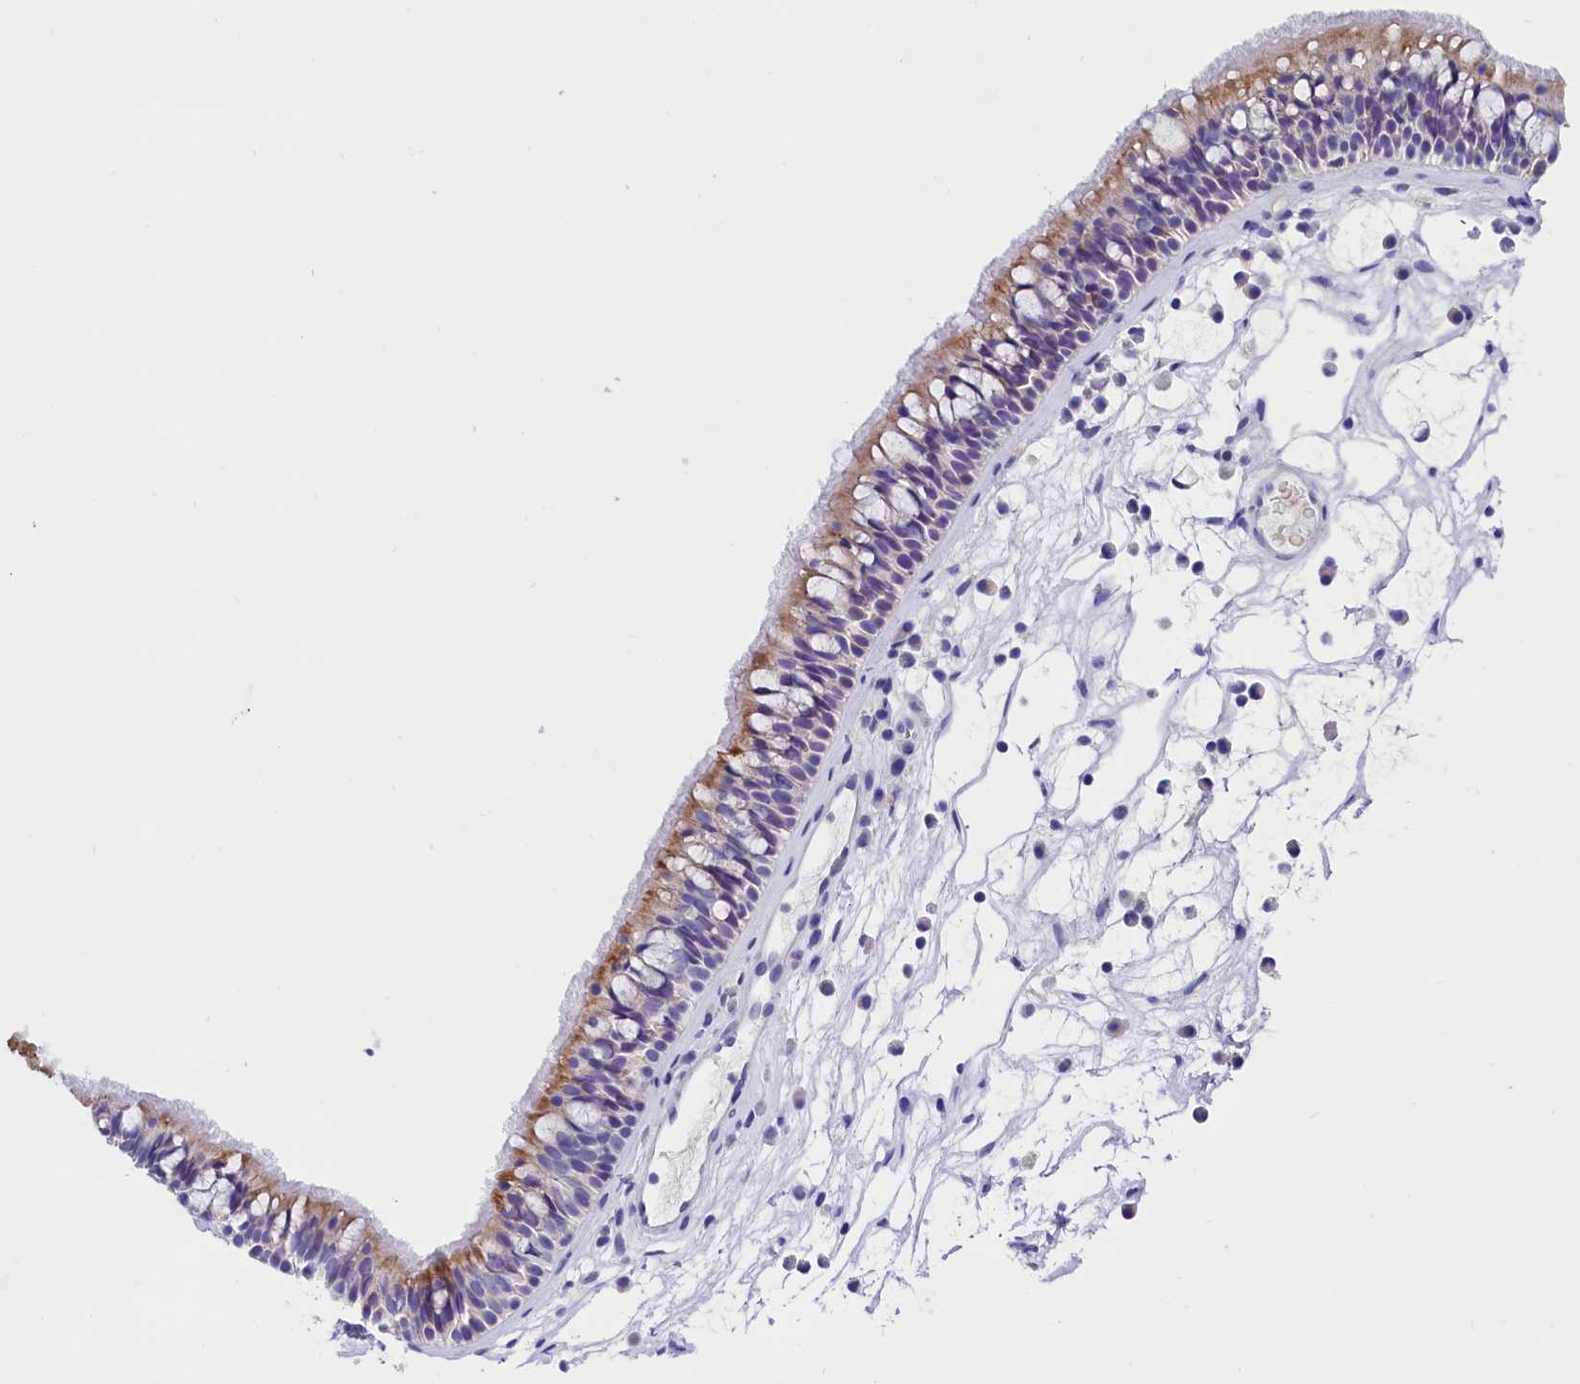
{"staining": {"intensity": "moderate", "quantity": "25%-75%", "location": "cytoplasmic/membranous"}, "tissue": "nasopharynx", "cell_type": "Respiratory epithelial cells", "image_type": "normal", "snomed": [{"axis": "morphology", "description": "Normal tissue, NOS"}, {"axis": "morphology", "description": "Inflammation, NOS"}, {"axis": "morphology", "description": "Malignant melanoma, Metastatic site"}, {"axis": "topography", "description": "Nasopharynx"}], "caption": "Immunohistochemical staining of benign human nasopharynx shows 25%-75% levels of moderate cytoplasmic/membranous protein positivity in approximately 25%-75% of respiratory epithelial cells.", "gene": "ABAT", "patient": {"sex": "male", "age": 70}}